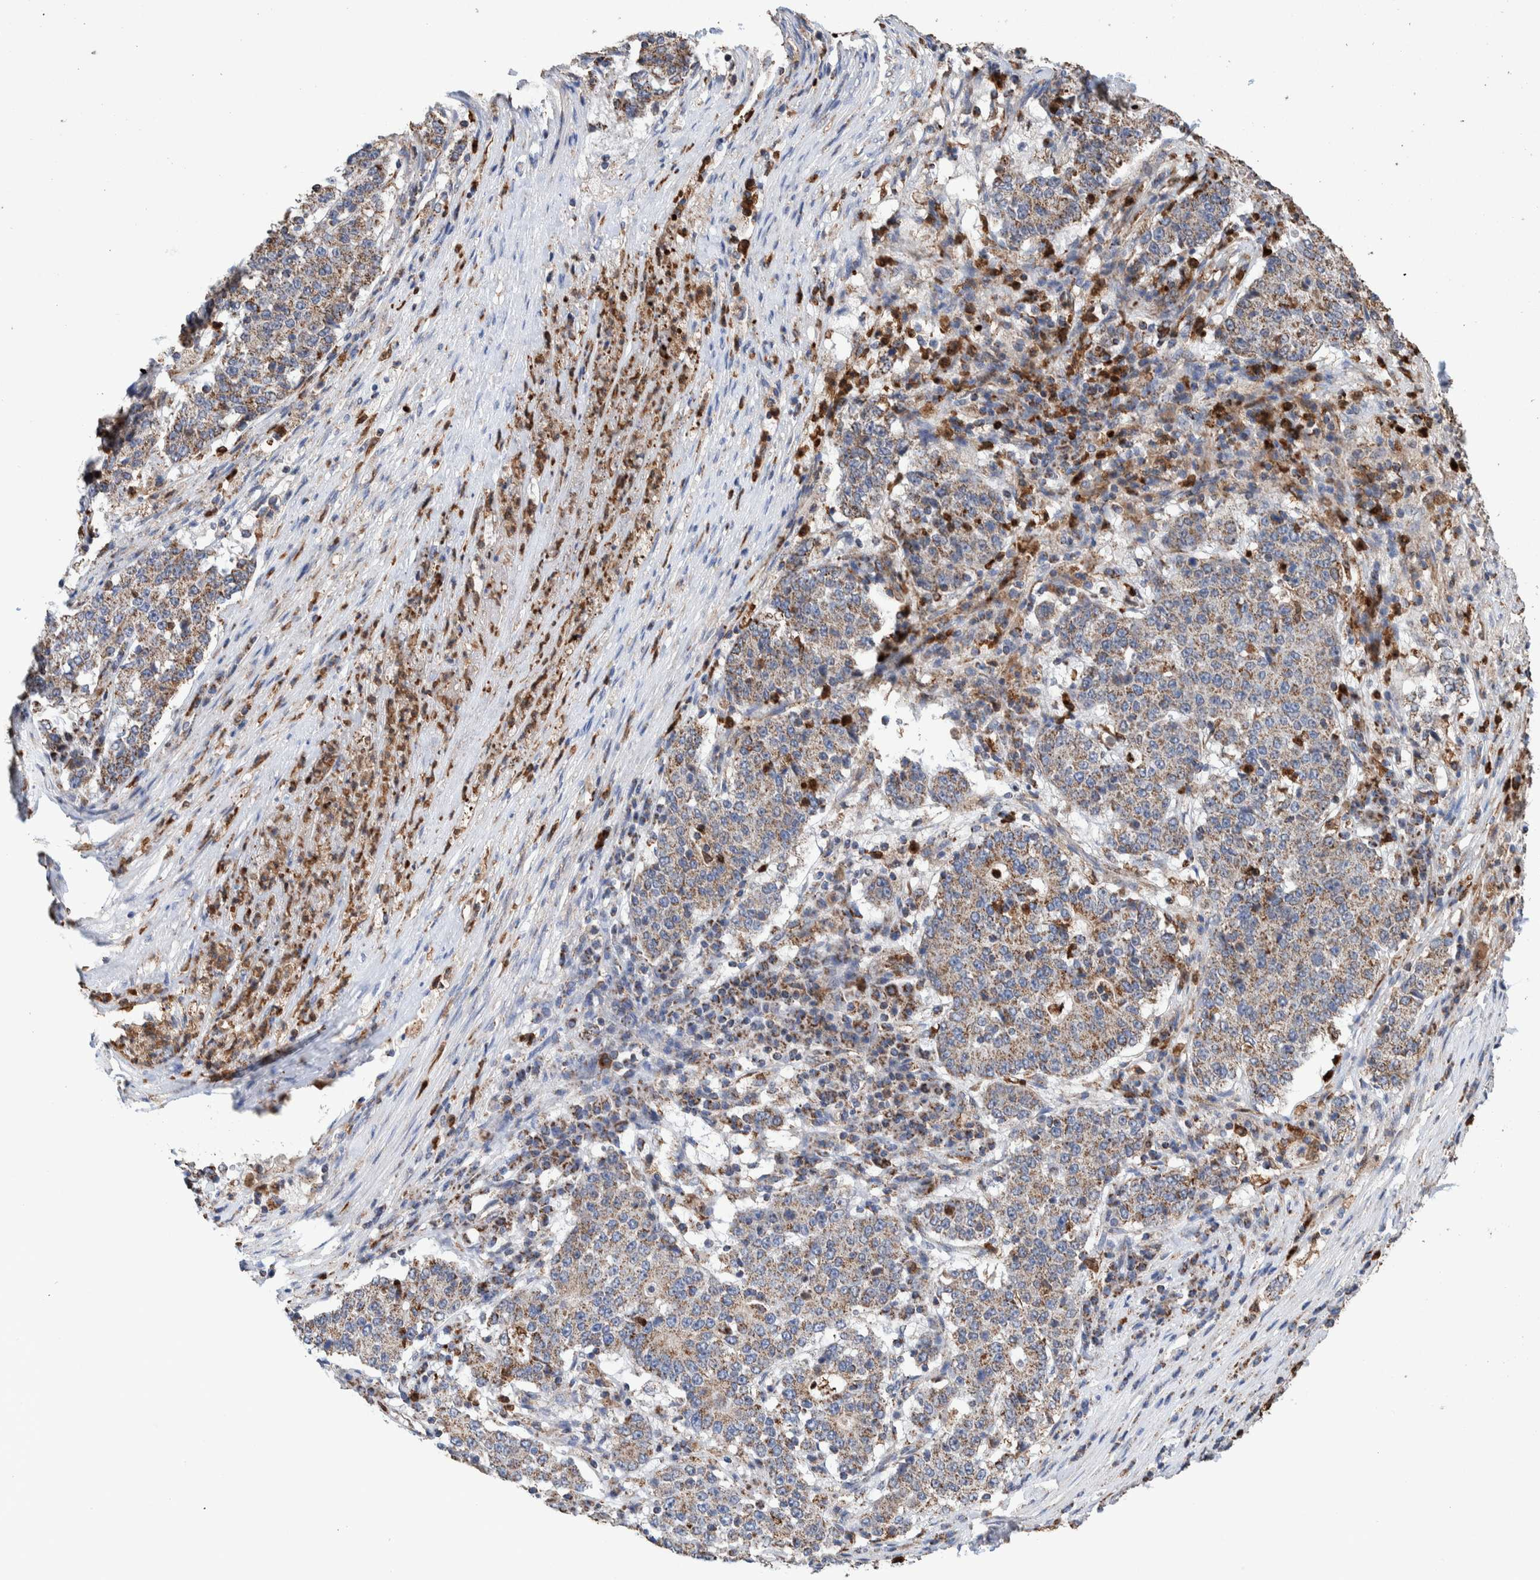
{"staining": {"intensity": "weak", "quantity": ">75%", "location": "cytoplasmic/membranous"}, "tissue": "stomach cancer", "cell_type": "Tumor cells", "image_type": "cancer", "snomed": [{"axis": "morphology", "description": "Adenocarcinoma, NOS"}, {"axis": "topography", "description": "Stomach"}], "caption": "Stomach cancer (adenocarcinoma) stained with DAB immunohistochemistry (IHC) shows low levels of weak cytoplasmic/membranous positivity in about >75% of tumor cells.", "gene": "DECR1", "patient": {"sex": "male", "age": 59}}